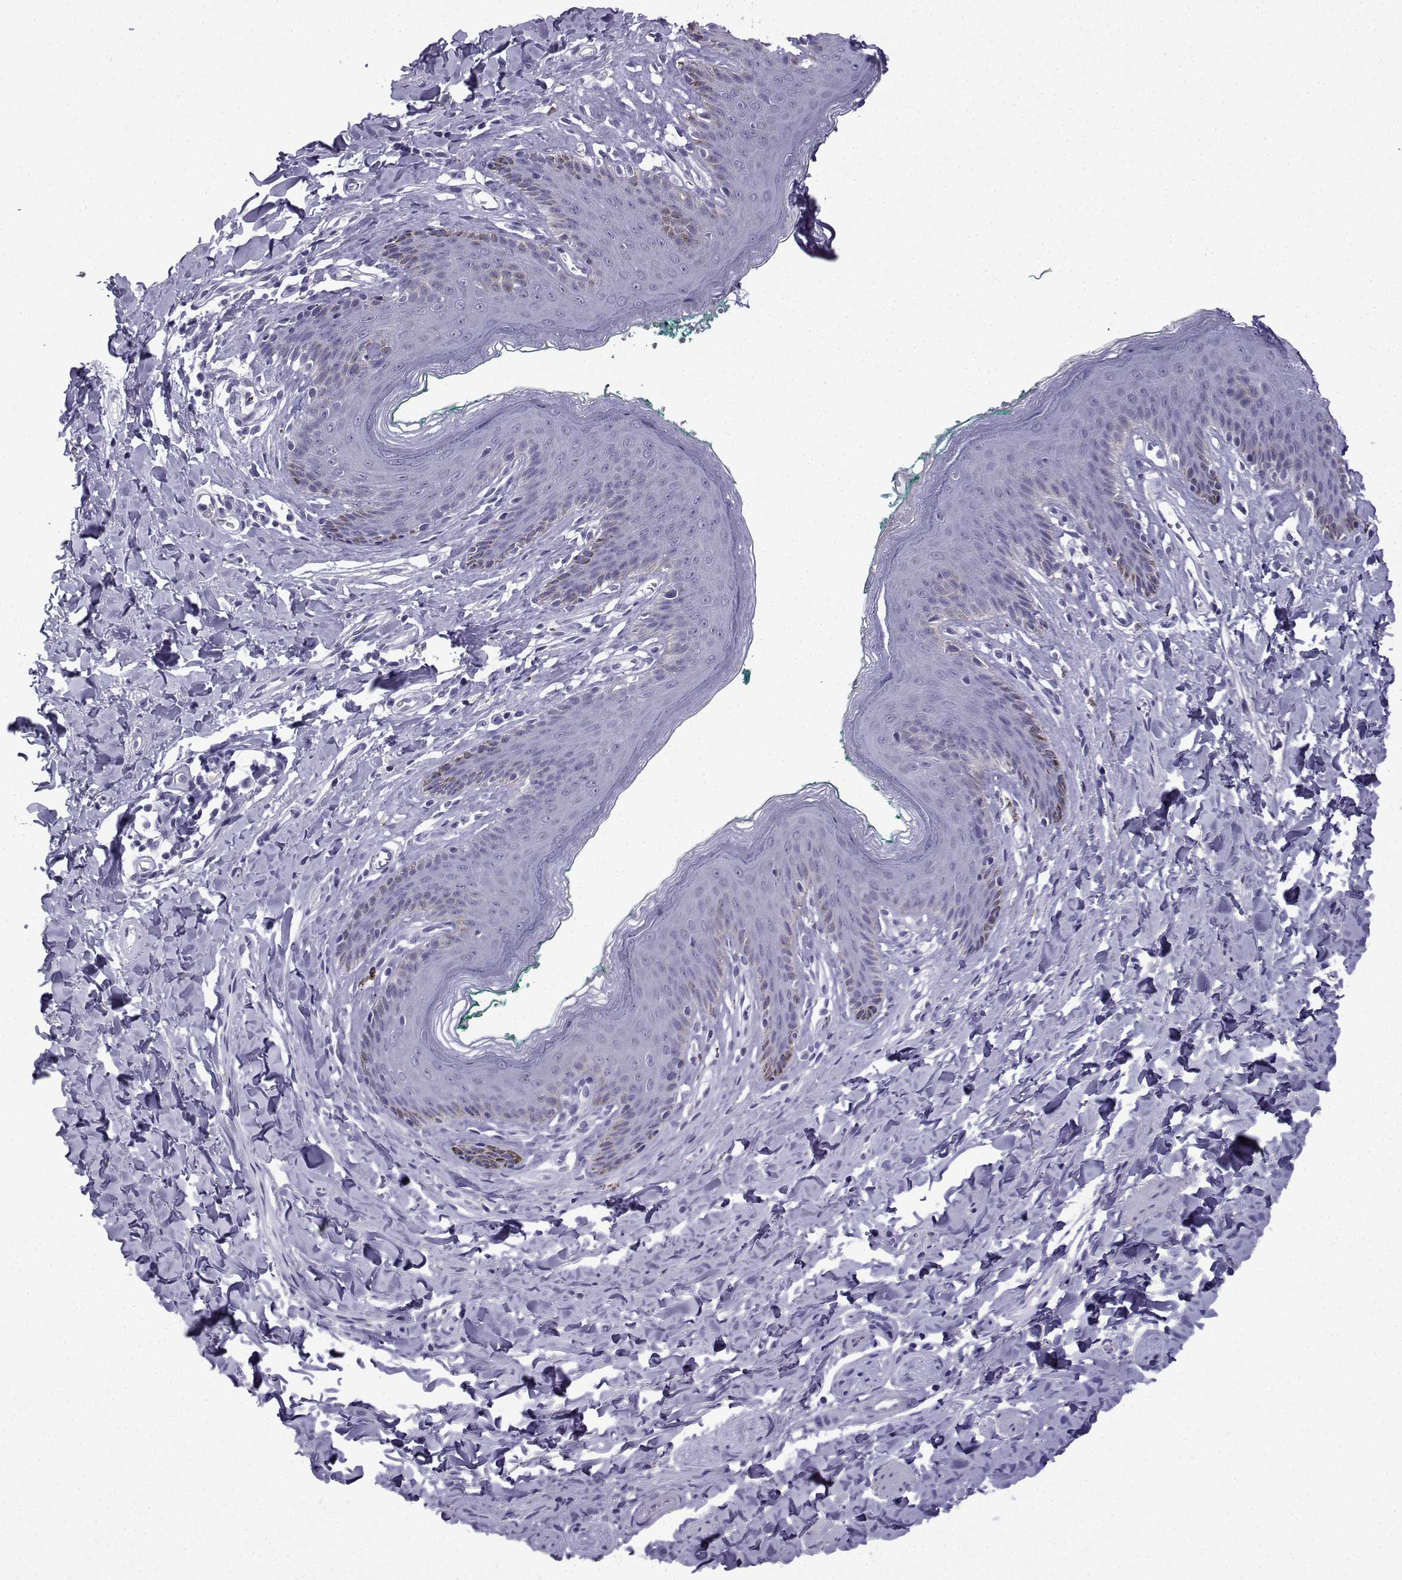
{"staining": {"intensity": "negative", "quantity": "none", "location": "none"}, "tissue": "skin", "cell_type": "Epidermal cells", "image_type": "normal", "snomed": [{"axis": "morphology", "description": "Normal tissue, NOS"}, {"axis": "topography", "description": "Vulva"}], "caption": "Immunohistochemical staining of unremarkable human skin displays no significant expression in epidermal cells. (Immunohistochemistry, brightfield microscopy, high magnification).", "gene": "ACRBP", "patient": {"sex": "female", "age": 66}}